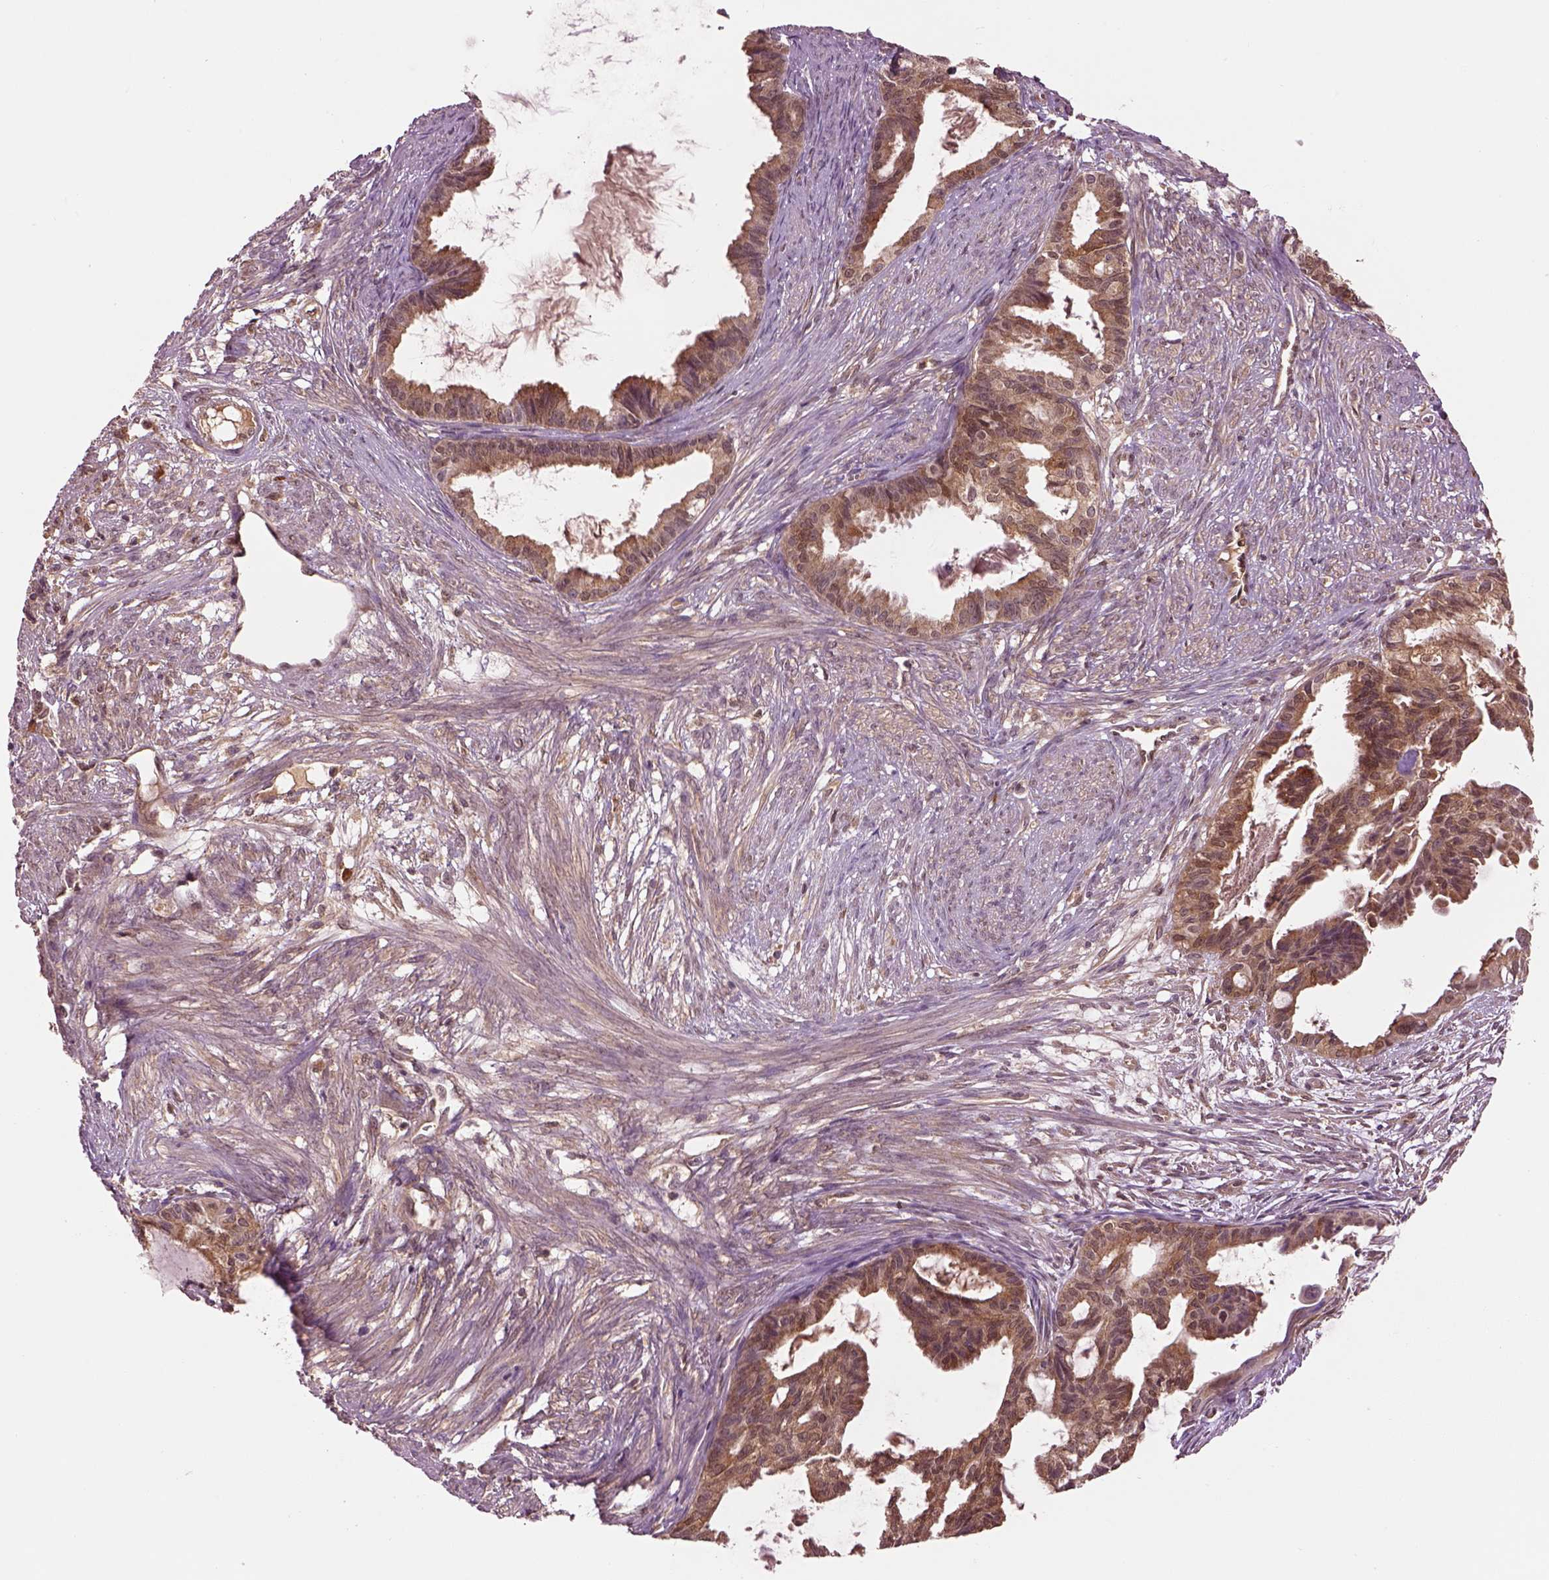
{"staining": {"intensity": "moderate", "quantity": ">75%", "location": "cytoplasmic/membranous"}, "tissue": "endometrial cancer", "cell_type": "Tumor cells", "image_type": "cancer", "snomed": [{"axis": "morphology", "description": "Adenocarcinoma, NOS"}, {"axis": "topography", "description": "Endometrium"}], "caption": "Brown immunohistochemical staining in human endometrial cancer exhibits moderate cytoplasmic/membranous expression in approximately >75% of tumor cells. (DAB IHC with brightfield microscopy, high magnification).", "gene": "MDP1", "patient": {"sex": "female", "age": 86}}